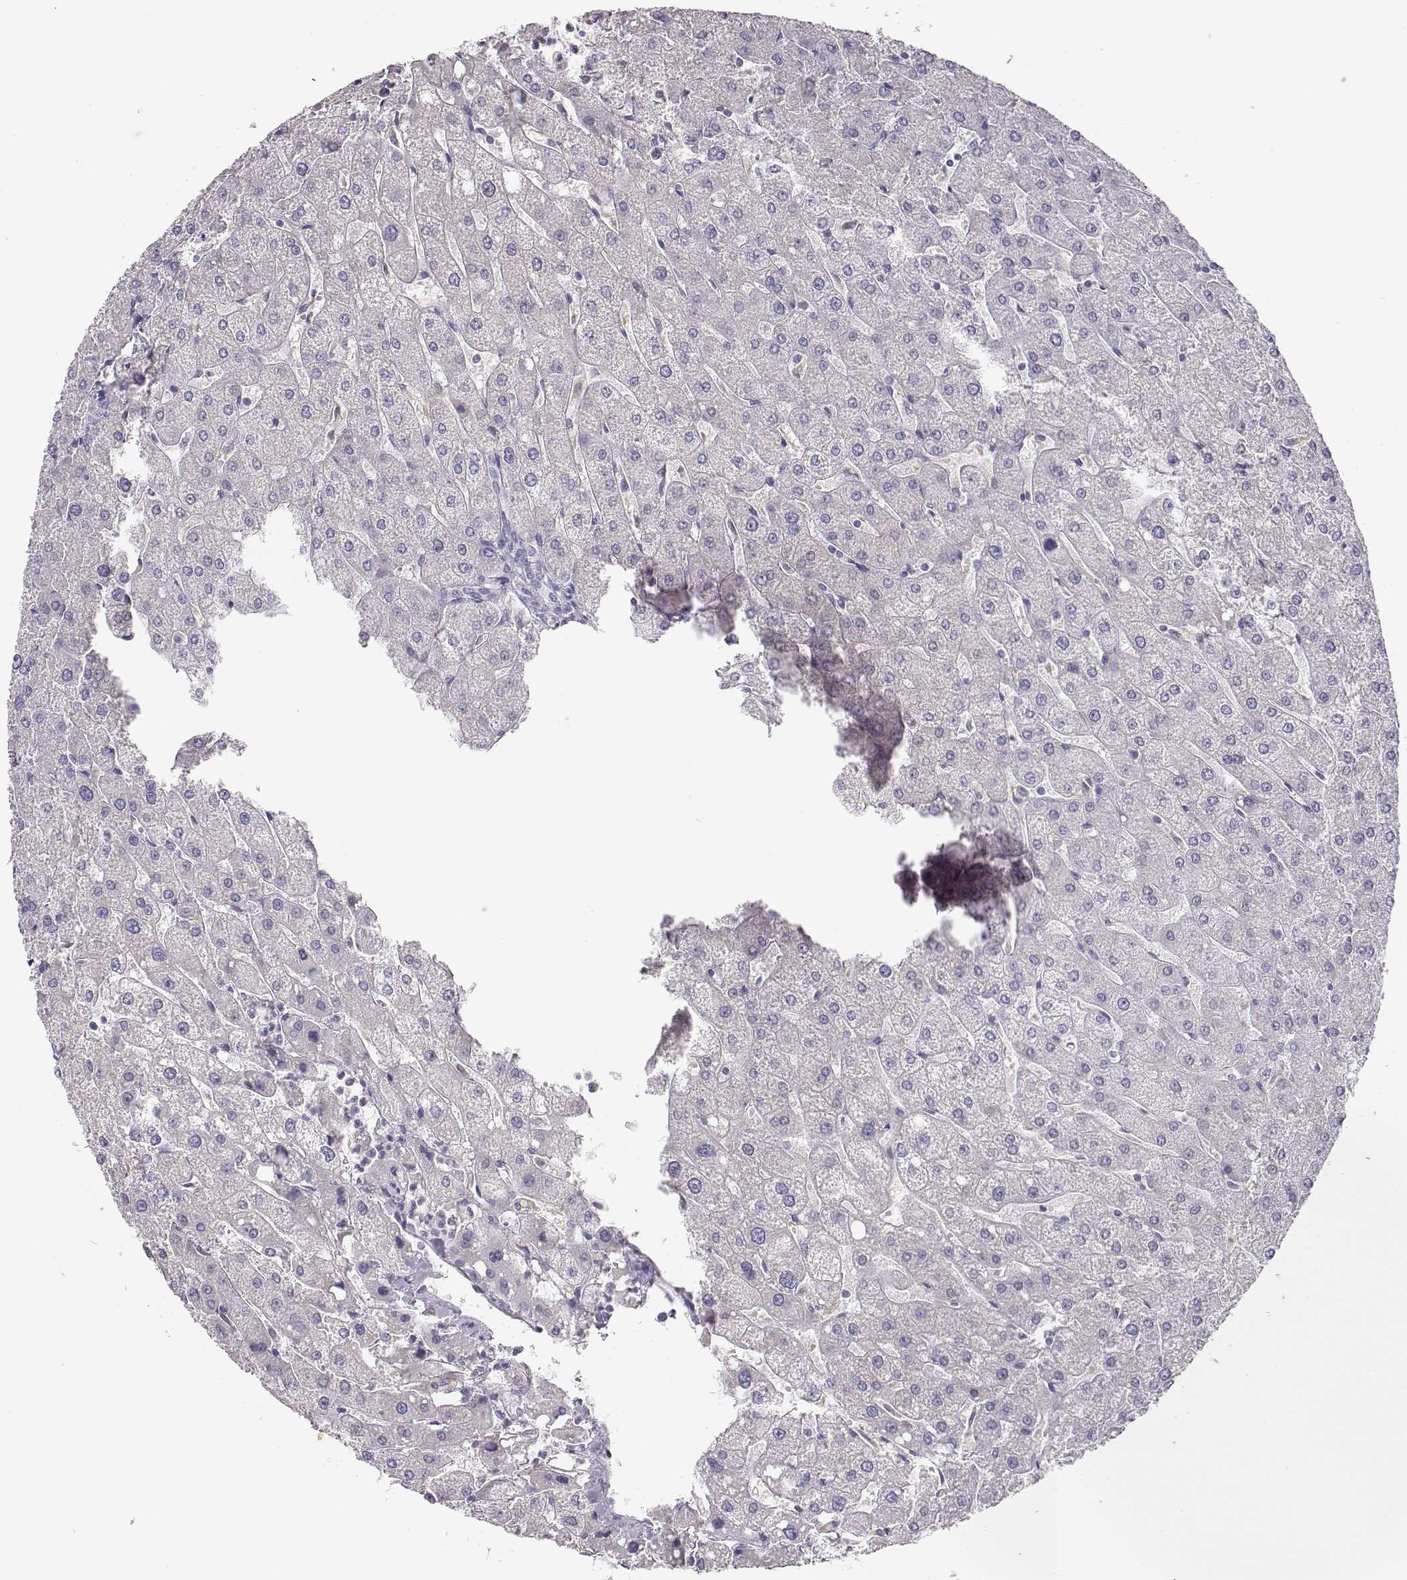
{"staining": {"intensity": "negative", "quantity": "none", "location": "none"}, "tissue": "liver", "cell_type": "Cholangiocytes", "image_type": "normal", "snomed": [{"axis": "morphology", "description": "Normal tissue, NOS"}, {"axis": "topography", "description": "Liver"}], "caption": "IHC micrograph of unremarkable human liver stained for a protein (brown), which shows no staining in cholangiocytes. (Stains: DAB immunohistochemistry (IHC) with hematoxylin counter stain, Microscopy: brightfield microscopy at high magnification).", "gene": "FAM166A", "patient": {"sex": "male", "age": 67}}